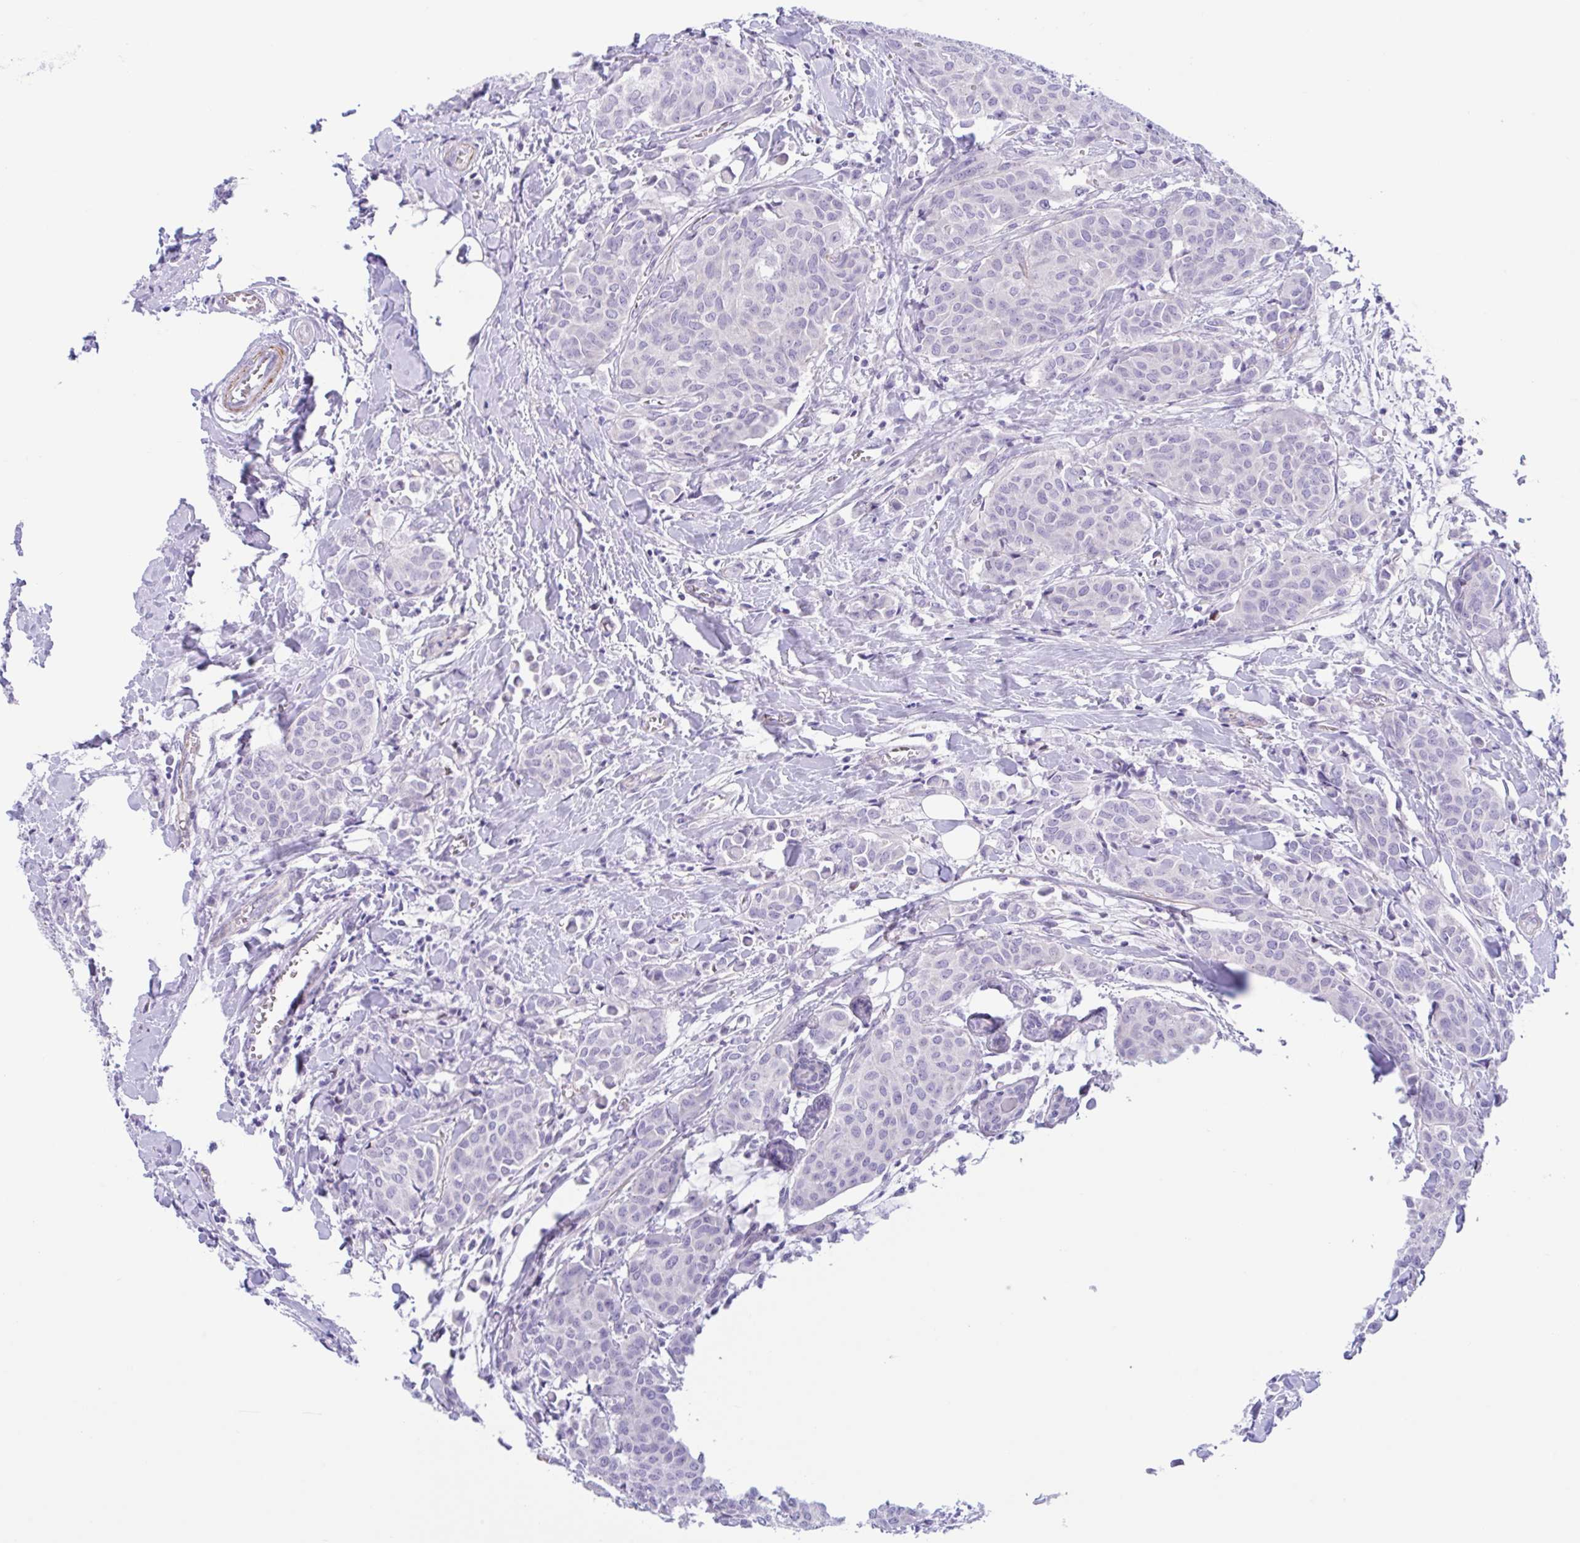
{"staining": {"intensity": "negative", "quantity": "none", "location": "none"}, "tissue": "breast cancer", "cell_type": "Tumor cells", "image_type": "cancer", "snomed": [{"axis": "morphology", "description": "Duct carcinoma"}, {"axis": "topography", "description": "Breast"}], "caption": "Breast cancer (invasive ductal carcinoma) stained for a protein using IHC shows no staining tumor cells.", "gene": "AHCYL2", "patient": {"sex": "female", "age": 47}}